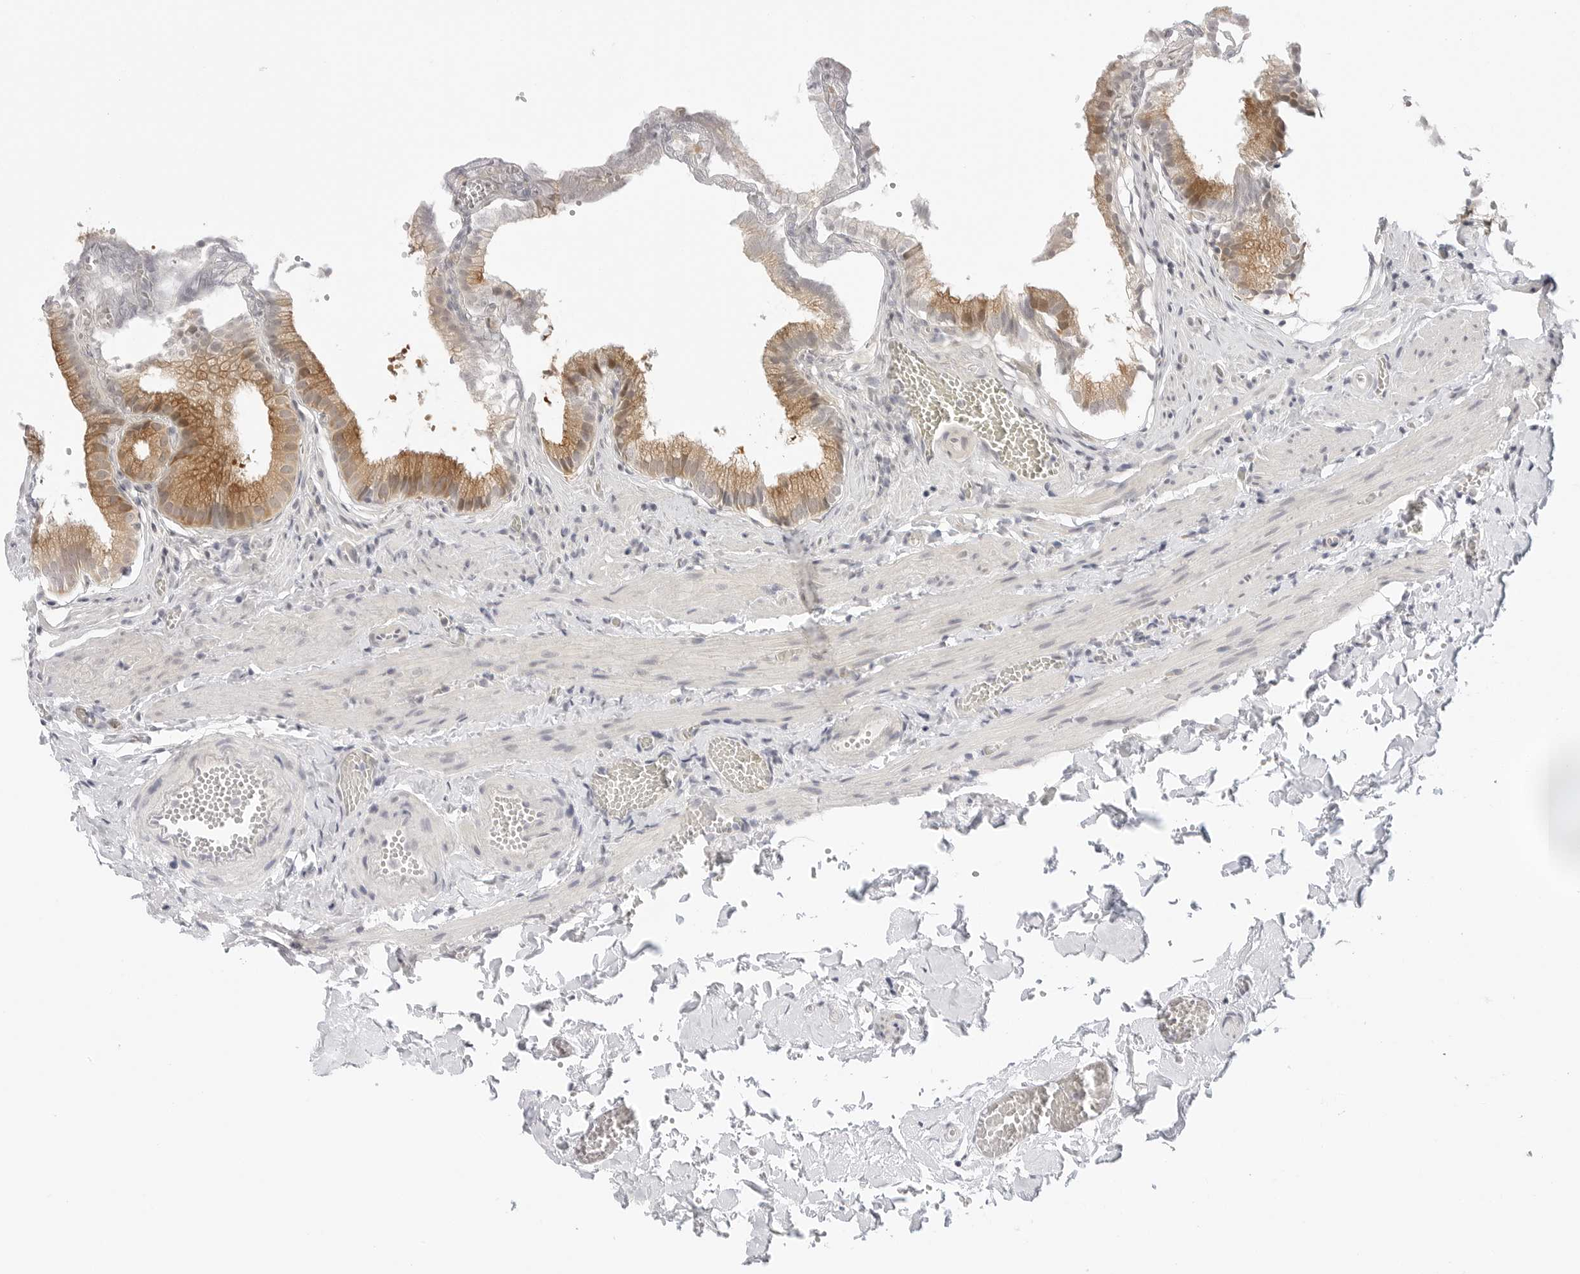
{"staining": {"intensity": "moderate", "quantity": ">75%", "location": "cytoplasmic/membranous"}, "tissue": "gallbladder", "cell_type": "Glandular cells", "image_type": "normal", "snomed": [{"axis": "morphology", "description": "Normal tissue, NOS"}, {"axis": "topography", "description": "Gallbladder"}], "caption": "IHC of benign human gallbladder shows medium levels of moderate cytoplasmic/membranous positivity in approximately >75% of glandular cells. (Stains: DAB in brown, nuclei in blue, Microscopy: brightfield microscopy at high magnification).", "gene": "TCP1", "patient": {"sex": "male", "age": 38}}